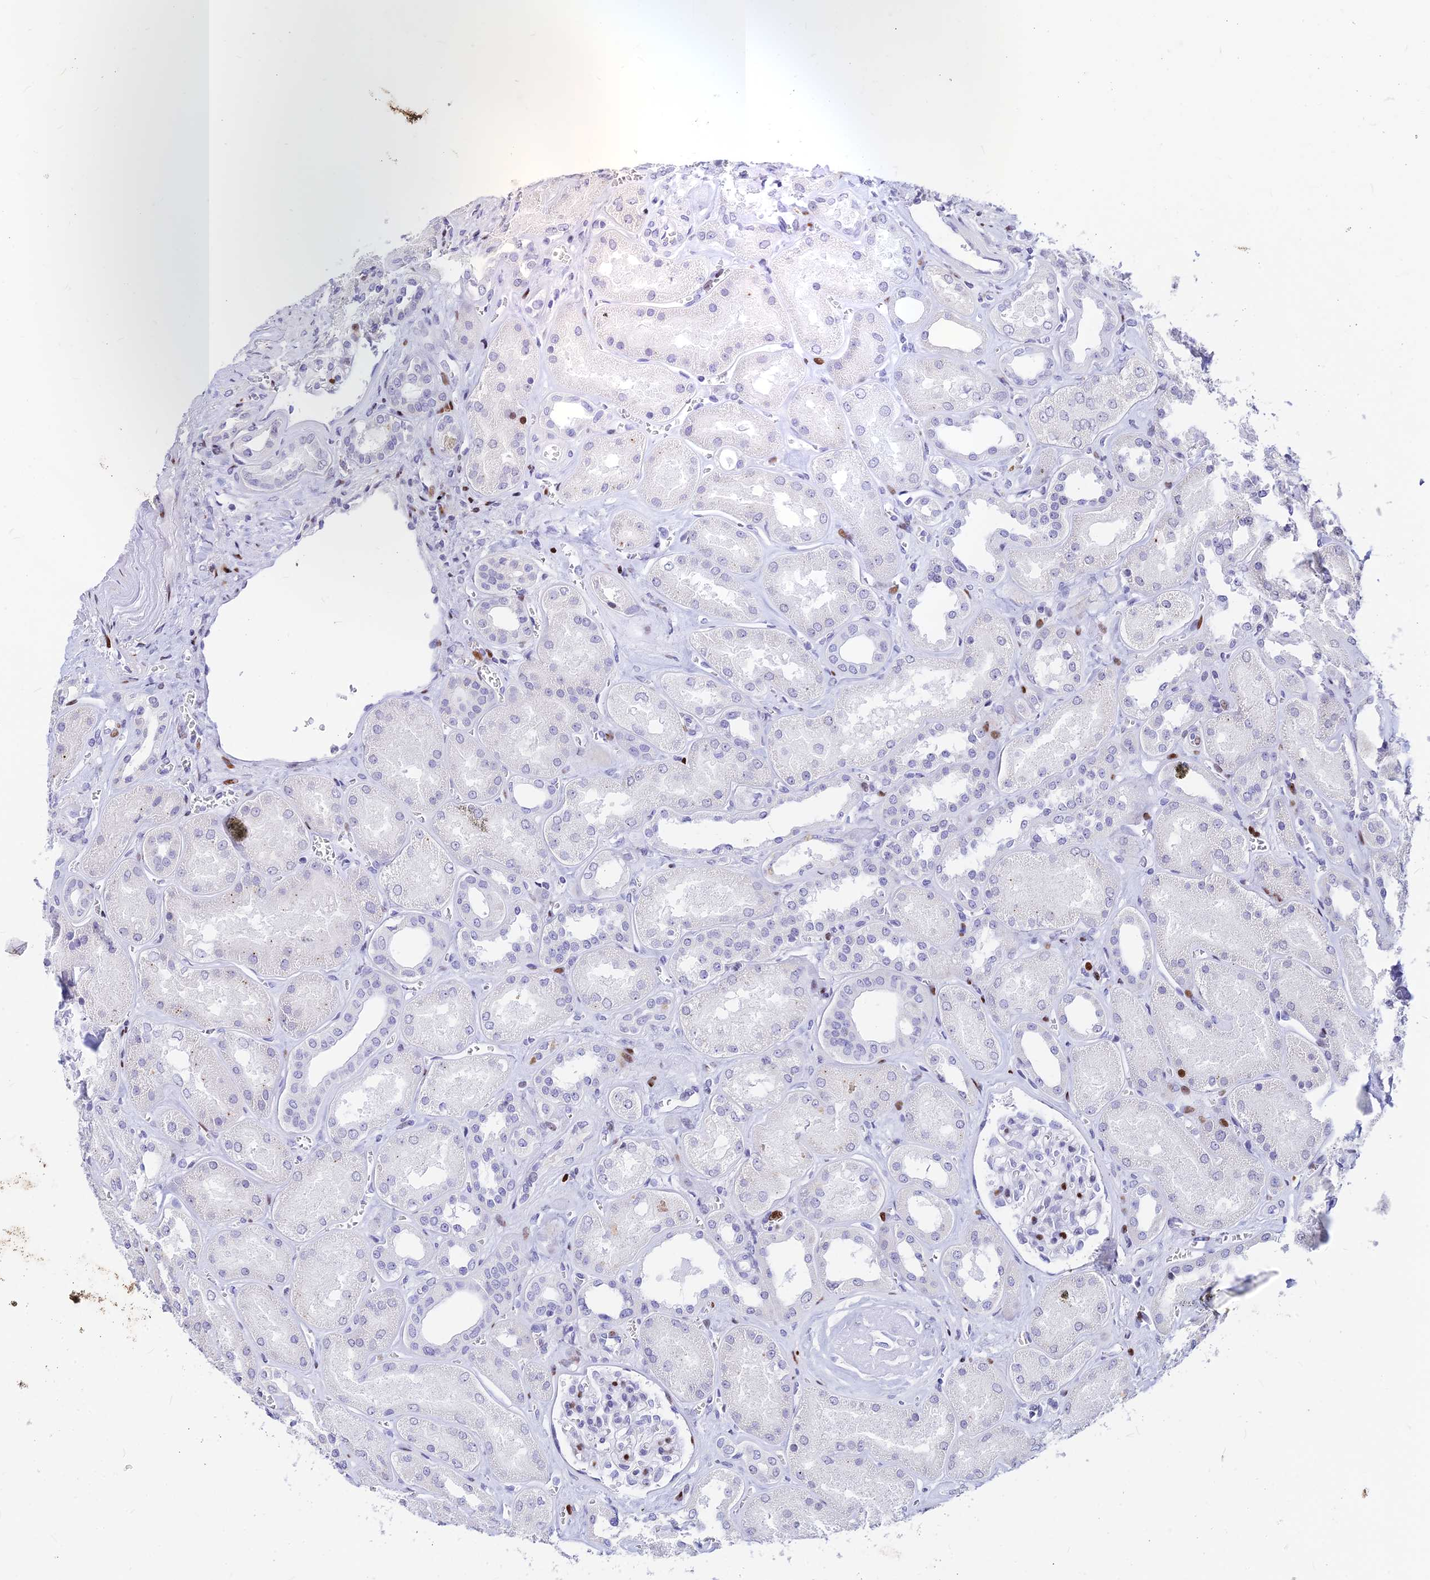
{"staining": {"intensity": "strong", "quantity": "<25%", "location": "nuclear"}, "tissue": "kidney", "cell_type": "Cells in glomeruli", "image_type": "normal", "snomed": [{"axis": "morphology", "description": "Normal tissue, NOS"}, {"axis": "morphology", "description": "Adenocarcinoma, NOS"}, {"axis": "topography", "description": "Kidney"}], "caption": "Protein expression analysis of benign kidney reveals strong nuclear staining in approximately <25% of cells in glomeruli.", "gene": "PRPS1", "patient": {"sex": "female", "age": 68}}